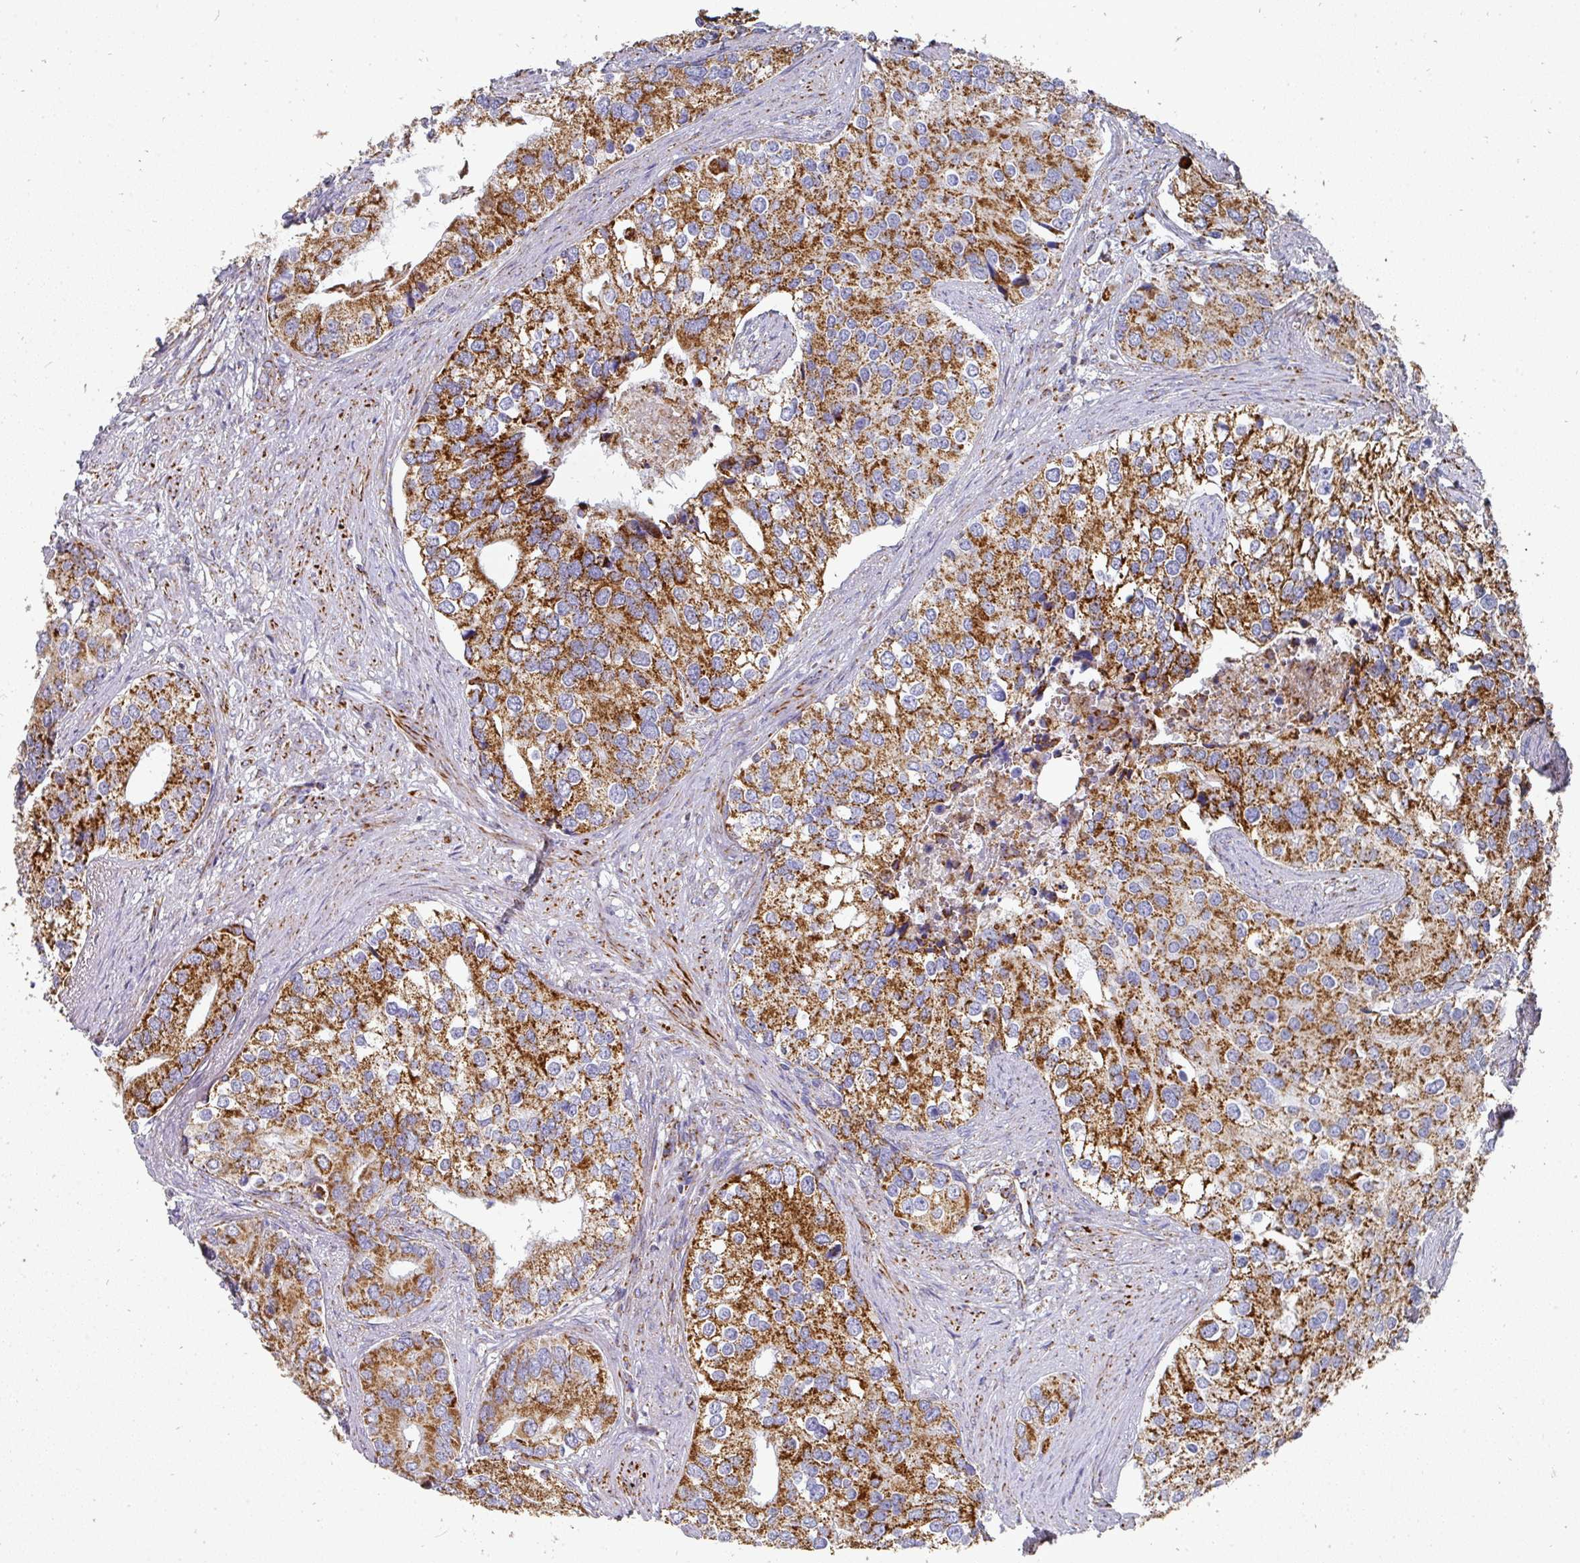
{"staining": {"intensity": "strong", "quantity": ">75%", "location": "cytoplasmic/membranous"}, "tissue": "prostate cancer", "cell_type": "Tumor cells", "image_type": "cancer", "snomed": [{"axis": "morphology", "description": "Adenocarcinoma, High grade"}, {"axis": "topography", "description": "Prostate"}], "caption": "Immunohistochemistry image of human prostate cancer stained for a protein (brown), which exhibits high levels of strong cytoplasmic/membranous positivity in approximately >75% of tumor cells.", "gene": "UQCRFS1", "patient": {"sex": "male", "age": 62}}